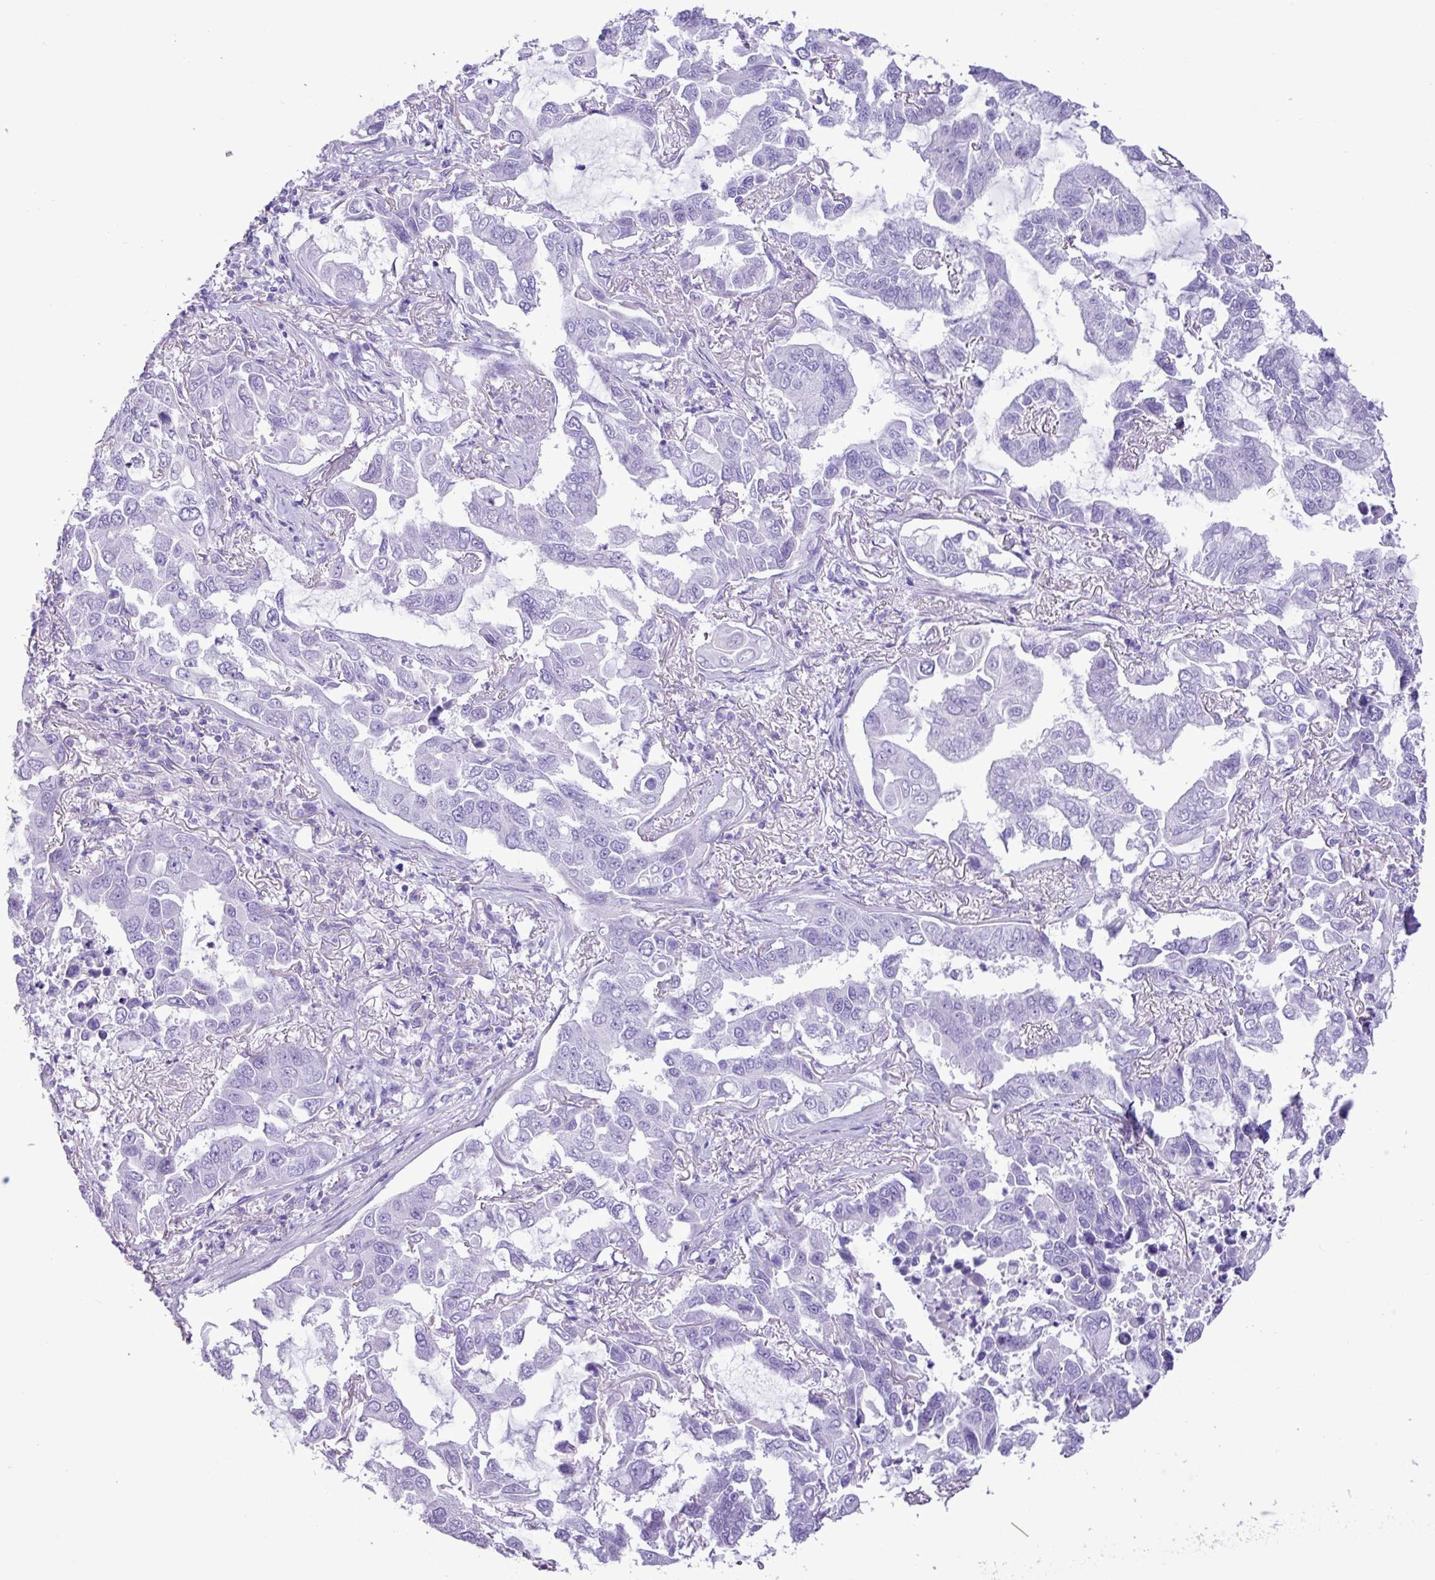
{"staining": {"intensity": "negative", "quantity": "none", "location": "none"}, "tissue": "lung cancer", "cell_type": "Tumor cells", "image_type": "cancer", "snomed": [{"axis": "morphology", "description": "Adenocarcinoma, NOS"}, {"axis": "topography", "description": "Lung"}], "caption": "Protein analysis of lung adenocarcinoma reveals no significant staining in tumor cells.", "gene": "CKMT2", "patient": {"sex": "male", "age": 64}}